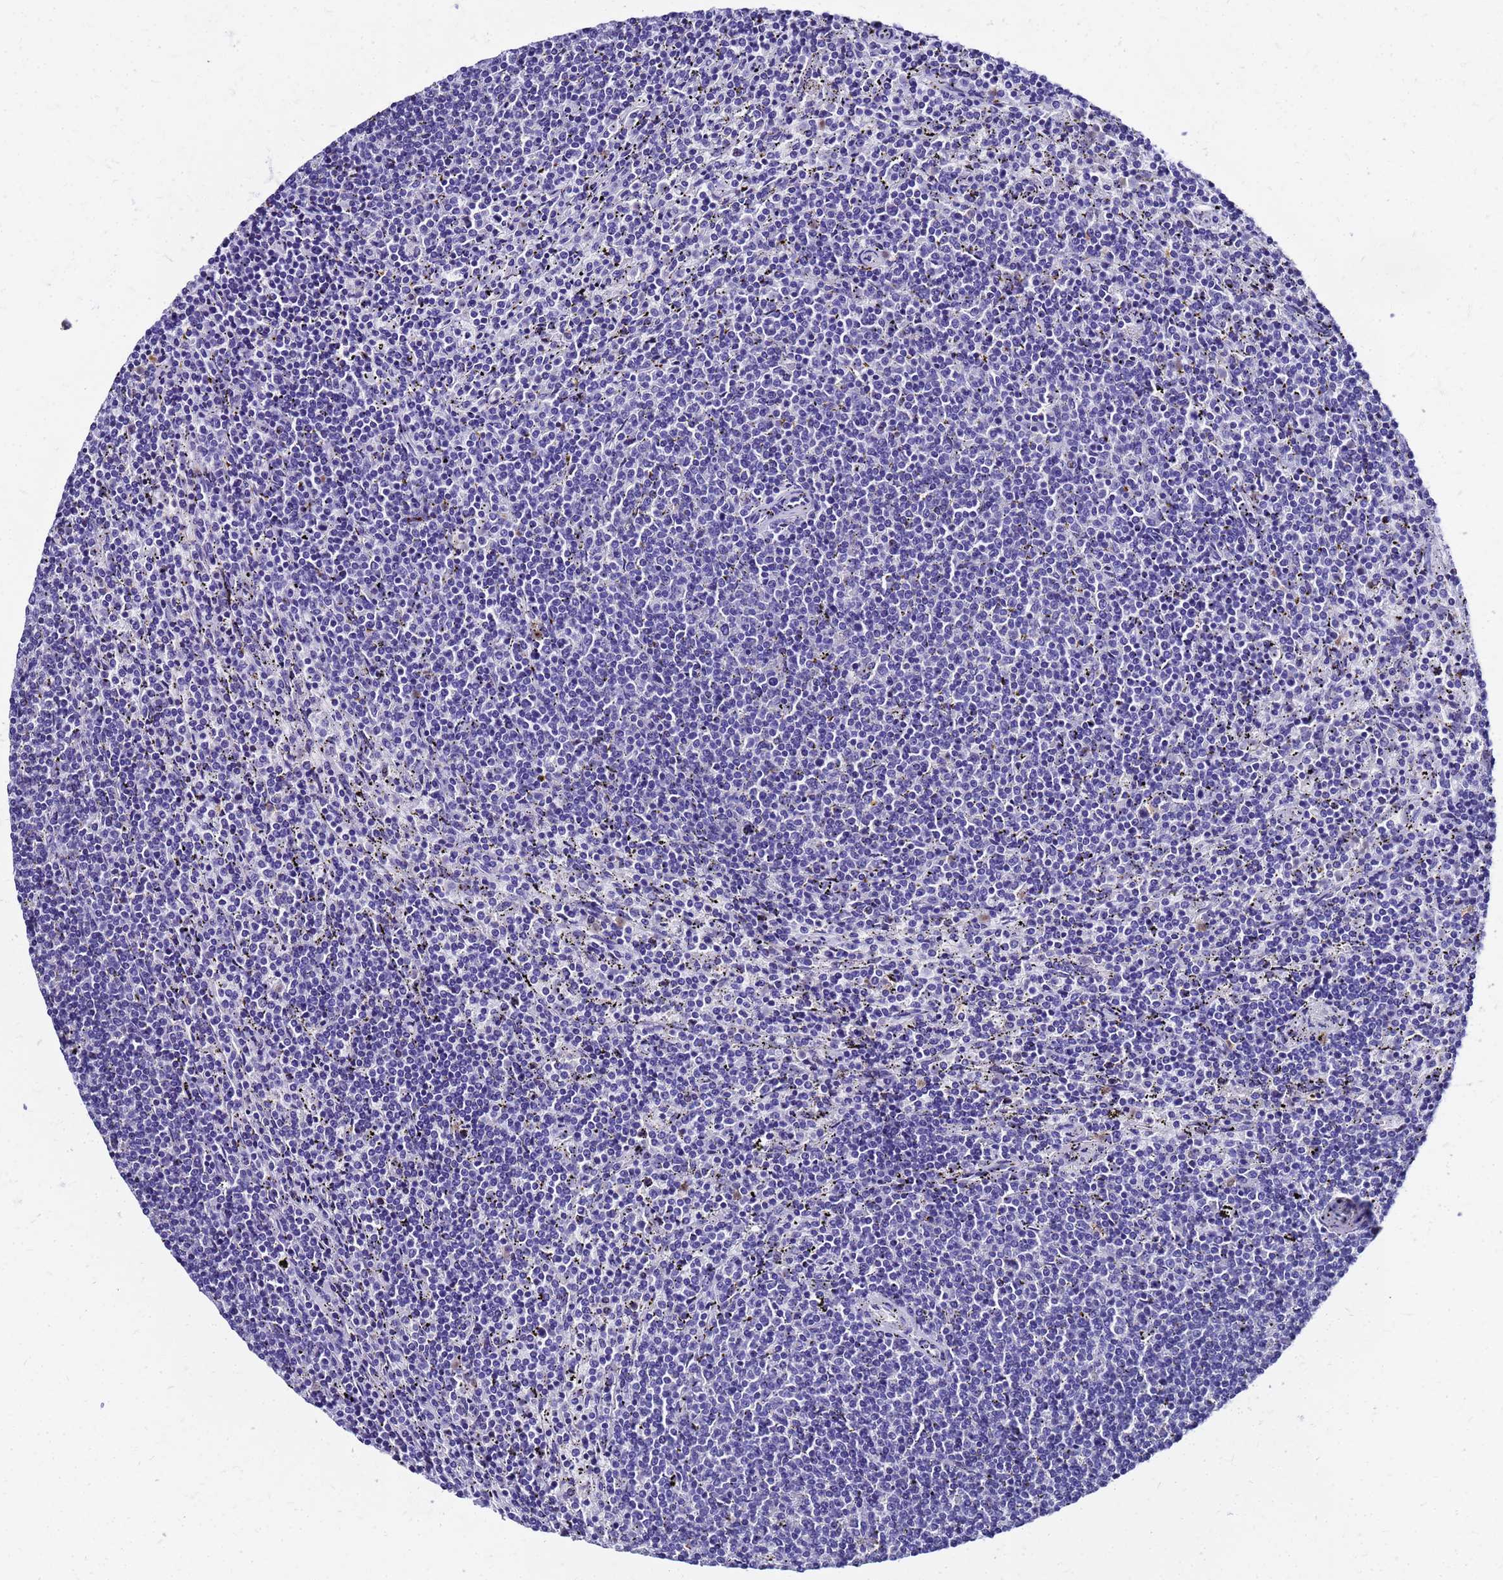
{"staining": {"intensity": "negative", "quantity": "none", "location": "none"}, "tissue": "lymphoma", "cell_type": "Tumor cells", "image_type": "cancer", "snomed": [{"axis": "morphology", "description": "Malignant lymphoma, non-Hodgkin's type, Low grade"}, {"axis": "topography", "description": "Spleen"}], "caption": "DAB (3,3'-diaminobenzidine) immunohistochemical staining of human malignant lymphoma, non-Hodgkin's type (low-grade) displays no significant staining in tumor cells. (DAB IHC, high magnification).", "gene": "SMIM21", "patient": {"sex": "female", "age": 50}}